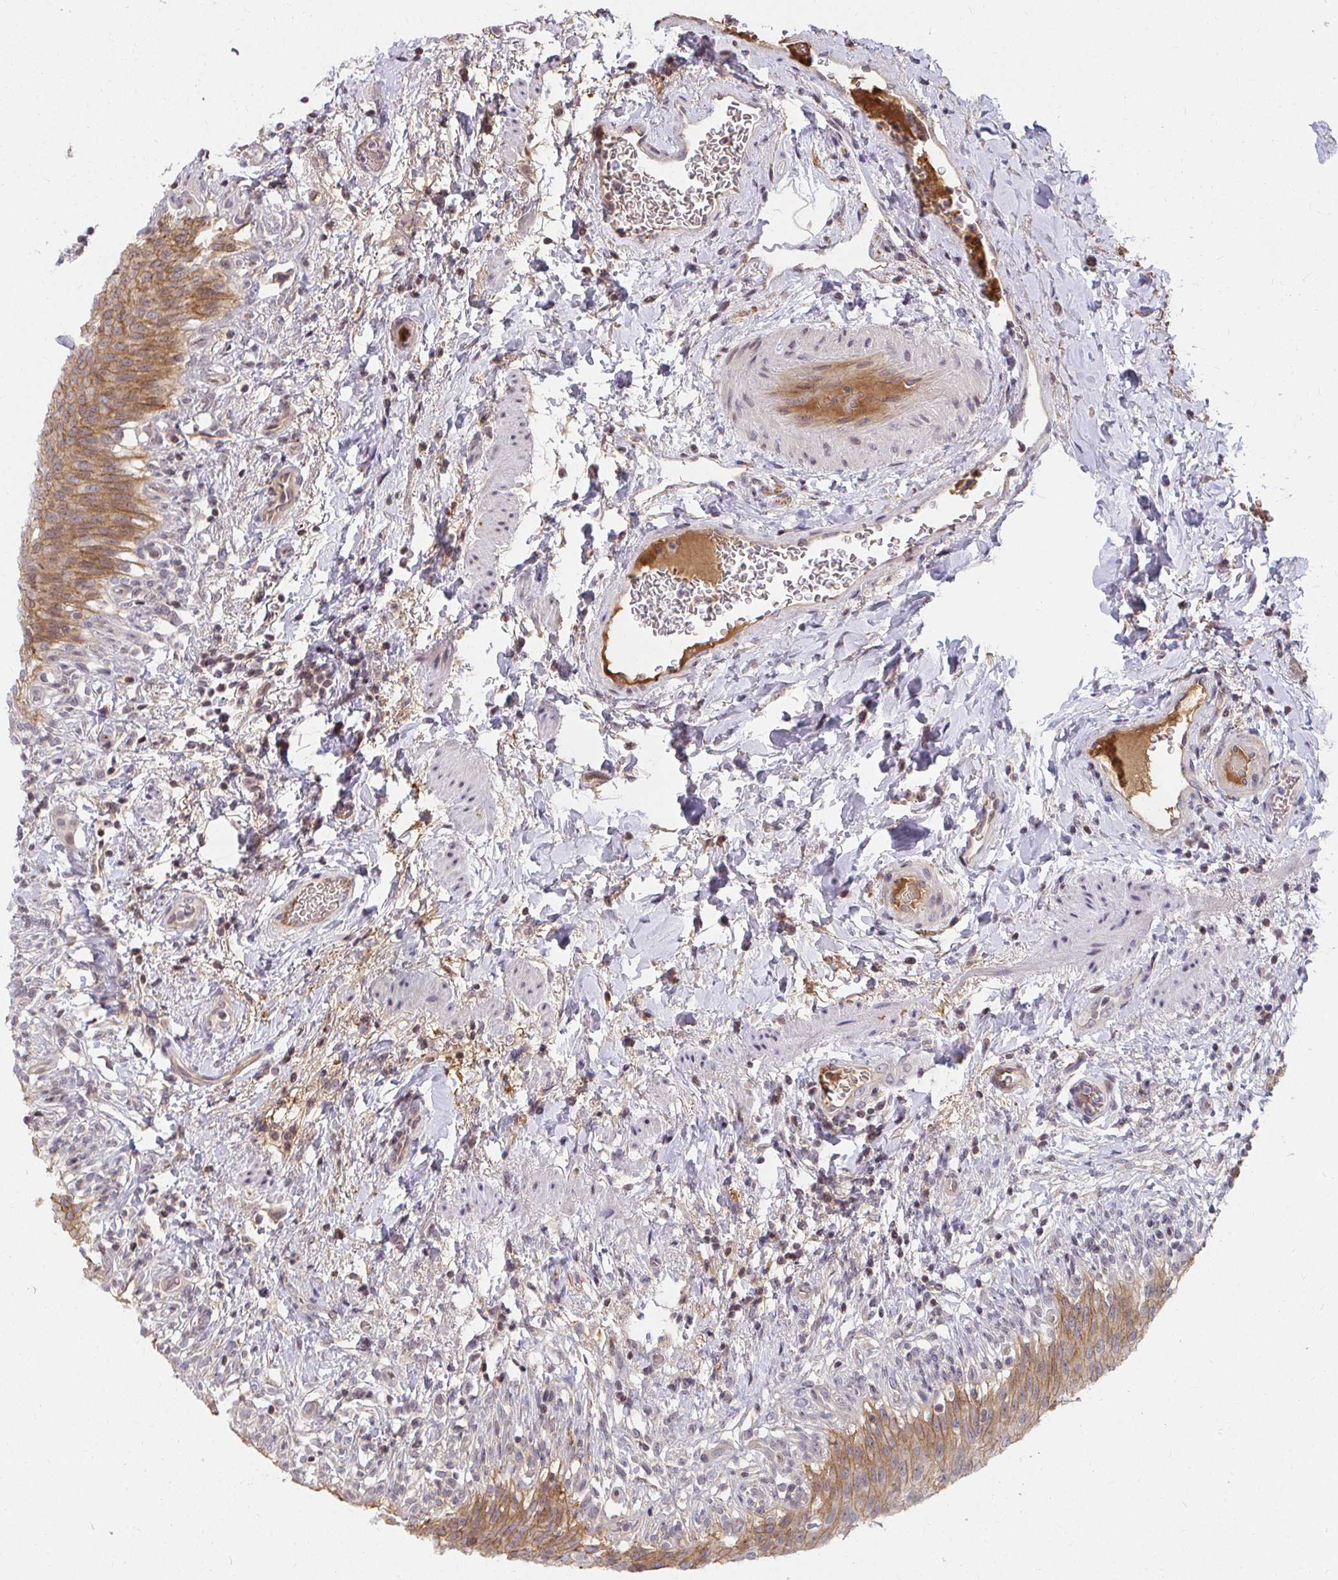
{"staining": {"intensity": "moderate", "quantity": ">75%", "location": "cytoplasmic/membranous,nuclear"}, "tissue": "urinary bladder", "cell_type": "Urothelial cells", "image_type": "normal", "snomed": [{"axis": "morphology", "description": "Normal tissue, NOS"}, {"axis": "topography", "description": "Urinary bladder"}, {"axis": "topography", "description": "Peripheral nerve tissue"}], "caption": "Urinary bladder stained with immunohistochemistry (IHC) exhibits moderate cytoplasmic/membranous,nuclear staining in approximately >75% of urothelial cells.", "gene": "ANK3", "patient": {"sex": "female", "age": 60}}